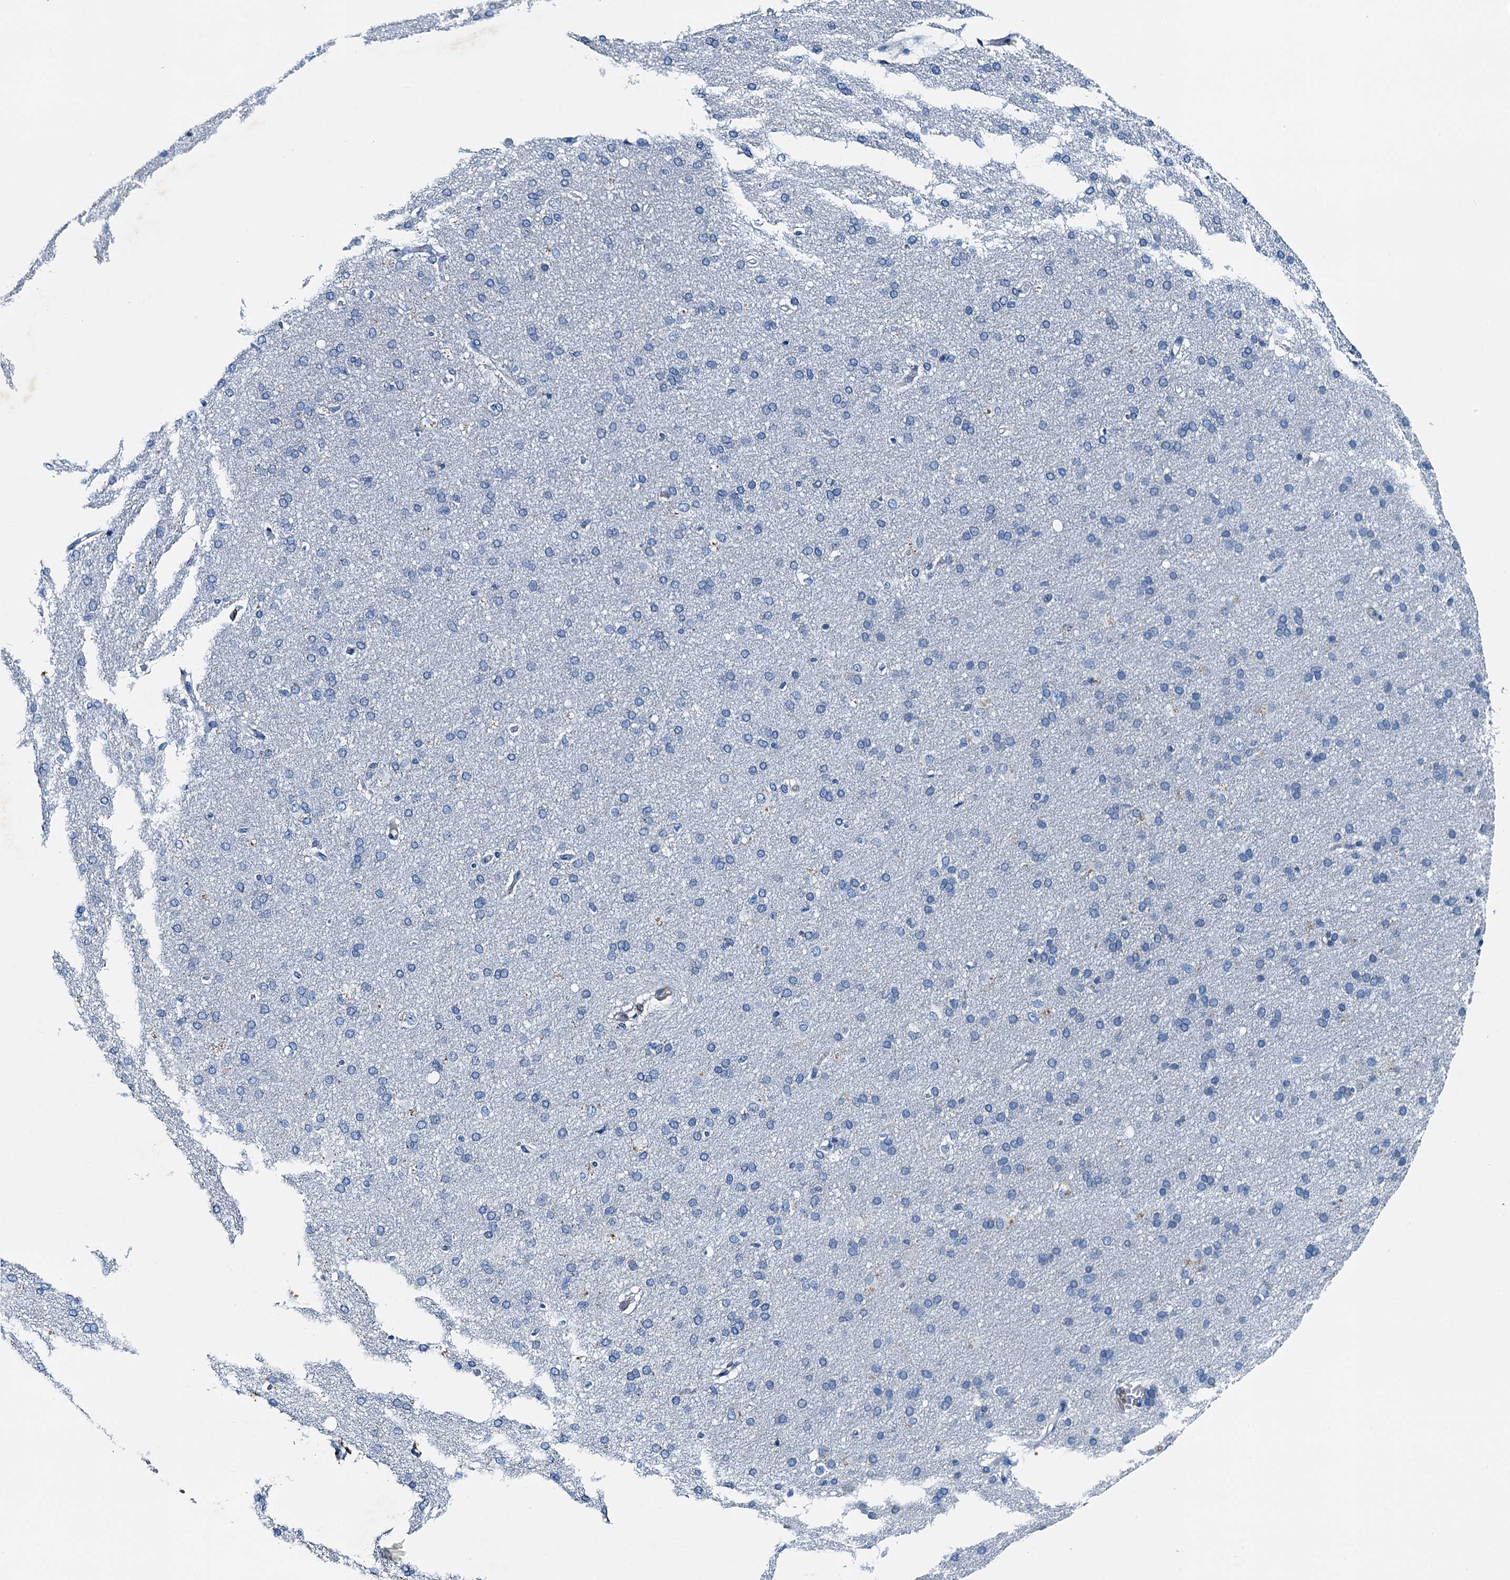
{"staining": {"intensity": "negative", "quantity": "none", "location": "none"}, "tissue": "cerebral cortex", "cell_type": "Endothelial cells", "image_type": "normal", "snomed": [{"axis": "morphology", "description": "Normal tissue, NOS"}, {"axis": "topography", "description": "Cerebral cortex"}], "caption": "Immunohistochemistry micrograph of benign cerebral cortex: cerebral cortex stained with DAB (3,3'-diaminobenzidine) exhibits no significant protein staining in endothelial cells. Brightfield microscopy of IHC stained with DAB (3,3'-diaminobenzidine) (brown) and hematoxylin (blue), captured at high magnification.", "gene": "RAB3IL1", "patient": {"sex": "male", "age": 62}}